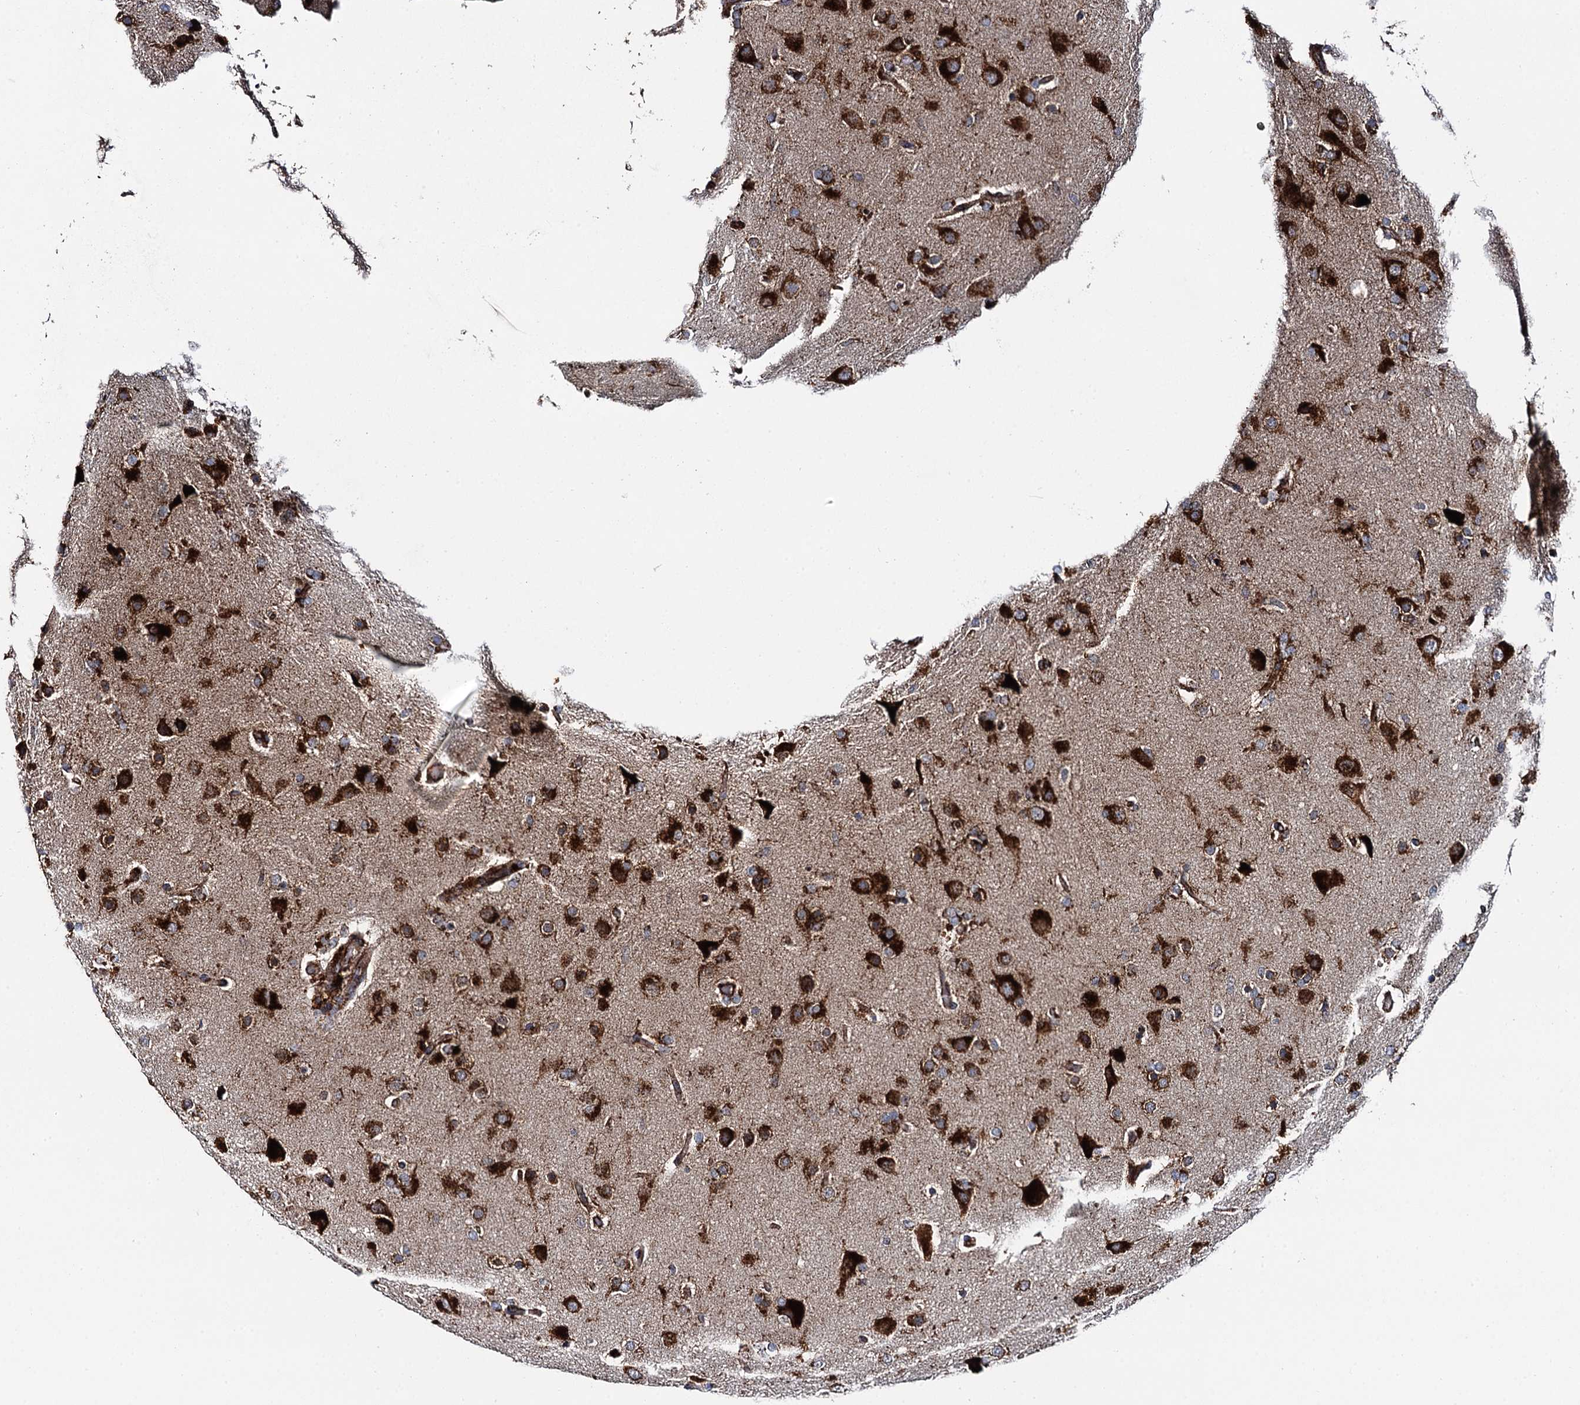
{"staining": {"intensity": "strong", "quantity": "<25%", "location": "cytoplasmic/membranous"}, "tissue": "glioma", "cell_type": "Tumor cells", "image_type": "cancer", "snomed": [{"axis": "morphology", "description": "Glioma, malignant, High grade"}, {"axis": "topography", "description": "Brain"}], "caption": "IHC staining of glioma, which displays medium levels of strong cytoplasmic/membranous staining in approximately <25% of tumor cells indicating strong cytoplasmic/membranous protein expression. The staining was performed using DAB (brown) for protein detection and nuclei were counterstained in hematoxylin (blue).", "gene": "GBA1", "patient": {"sex": "female", "age": 74}}